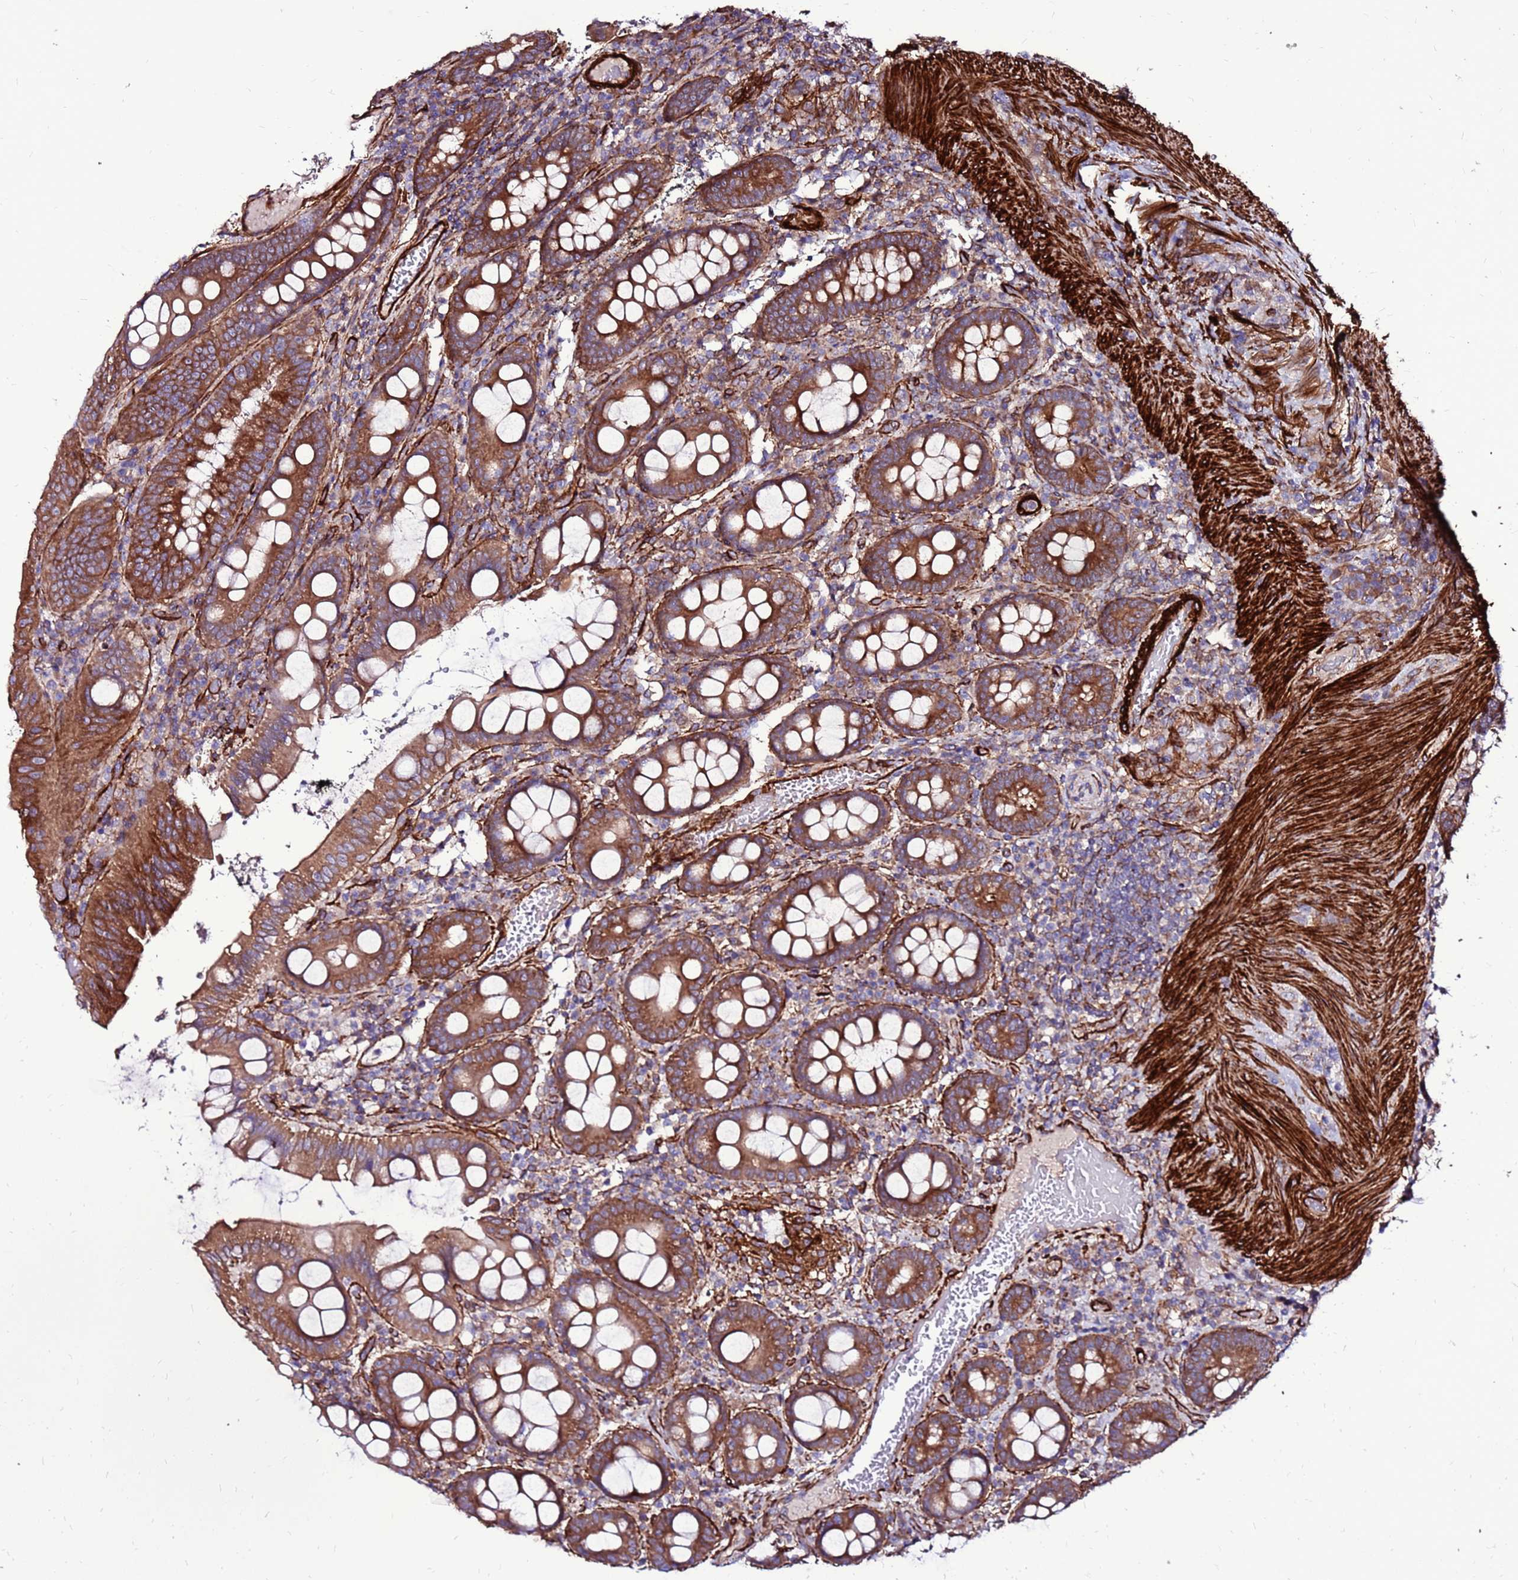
{"staining": {"intensity": "moderate", "quantity": ">75%", "location": "cytoplasmic/membranous"}, "tissue": "colorectal cancer", "cell_type": "Tumor cells", "image_type": "cancer", "snomed": [{"axis": "morphology", "description": "Adenocarcinoma, NOS"}, {"axis": "topography", "description": "Colon"}], "caption": "Immunohistochemical staining of adenocarcinoma (colorectal) displays medium levels of moderate cytoplasmic/membranous positivity in approximately >75% of tumor cells.", "gene": "EI24", "patient": {"sex": "female", "age": 43}}